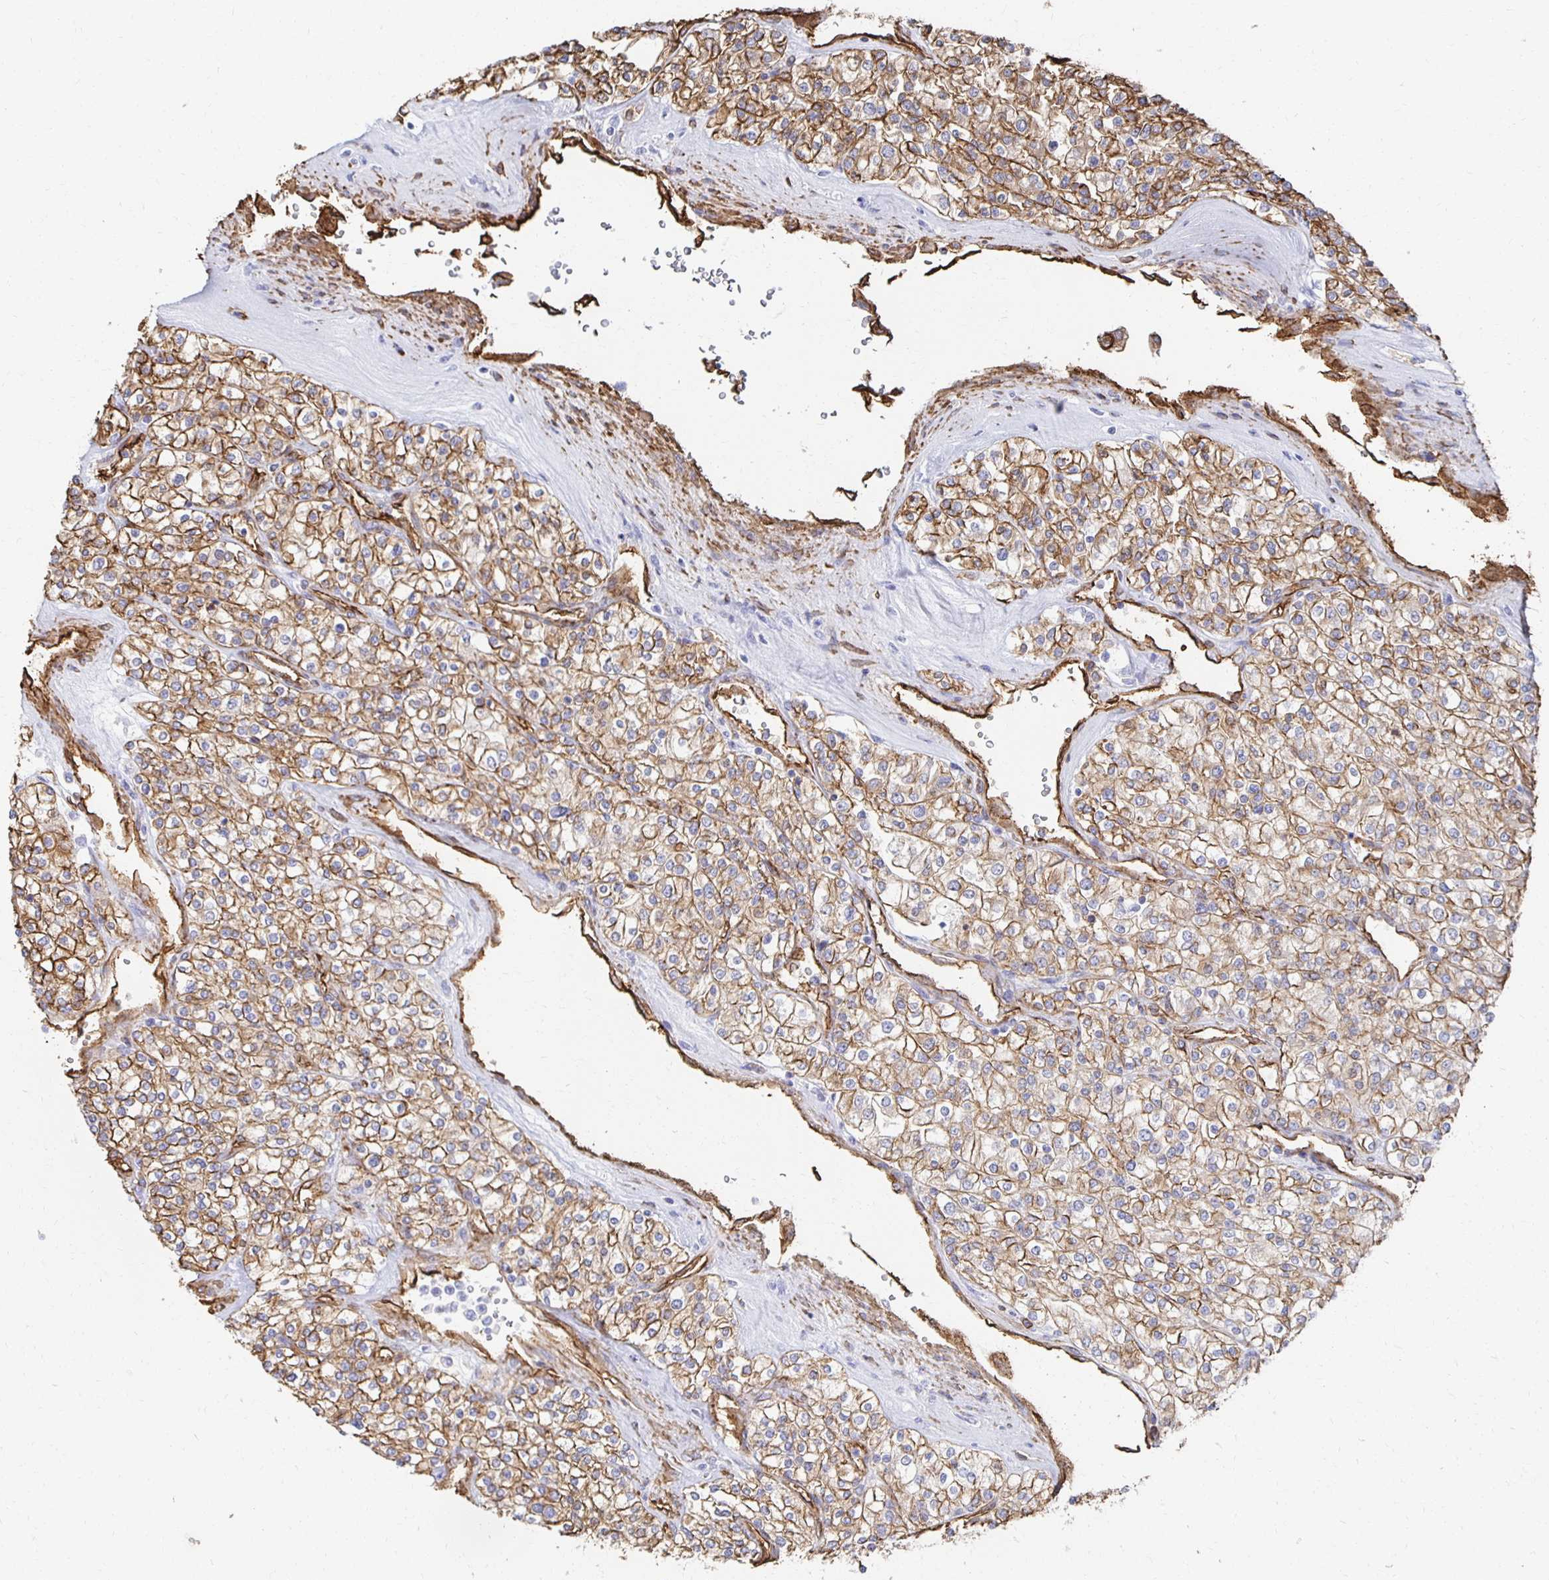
{"staining": {"intensity": "moderate", "quantity": ">75%", "location": "cytoplasmic/membranous"}, "tissue": "renal cancer", "cell_type": "Tumor cells", "image_type": "cancer", "snomed": [{"axis": "morphology", "description": "Adenocarcinoma, NOS"}, {"axis": "topography", "description": "Kidney"}], "caption": "Immunohistochemical staining of renal adenocarcinoma demonstrates medium levels of moderate cytoplasmic/membranous protein positivity in approximately >75% of tumor cells. Immunohistochemistry stains the protein of interest in brown and the nuclei are stained blue.", "gene": "VIPR2", "patient": {"sex": "male", "age": 80}}